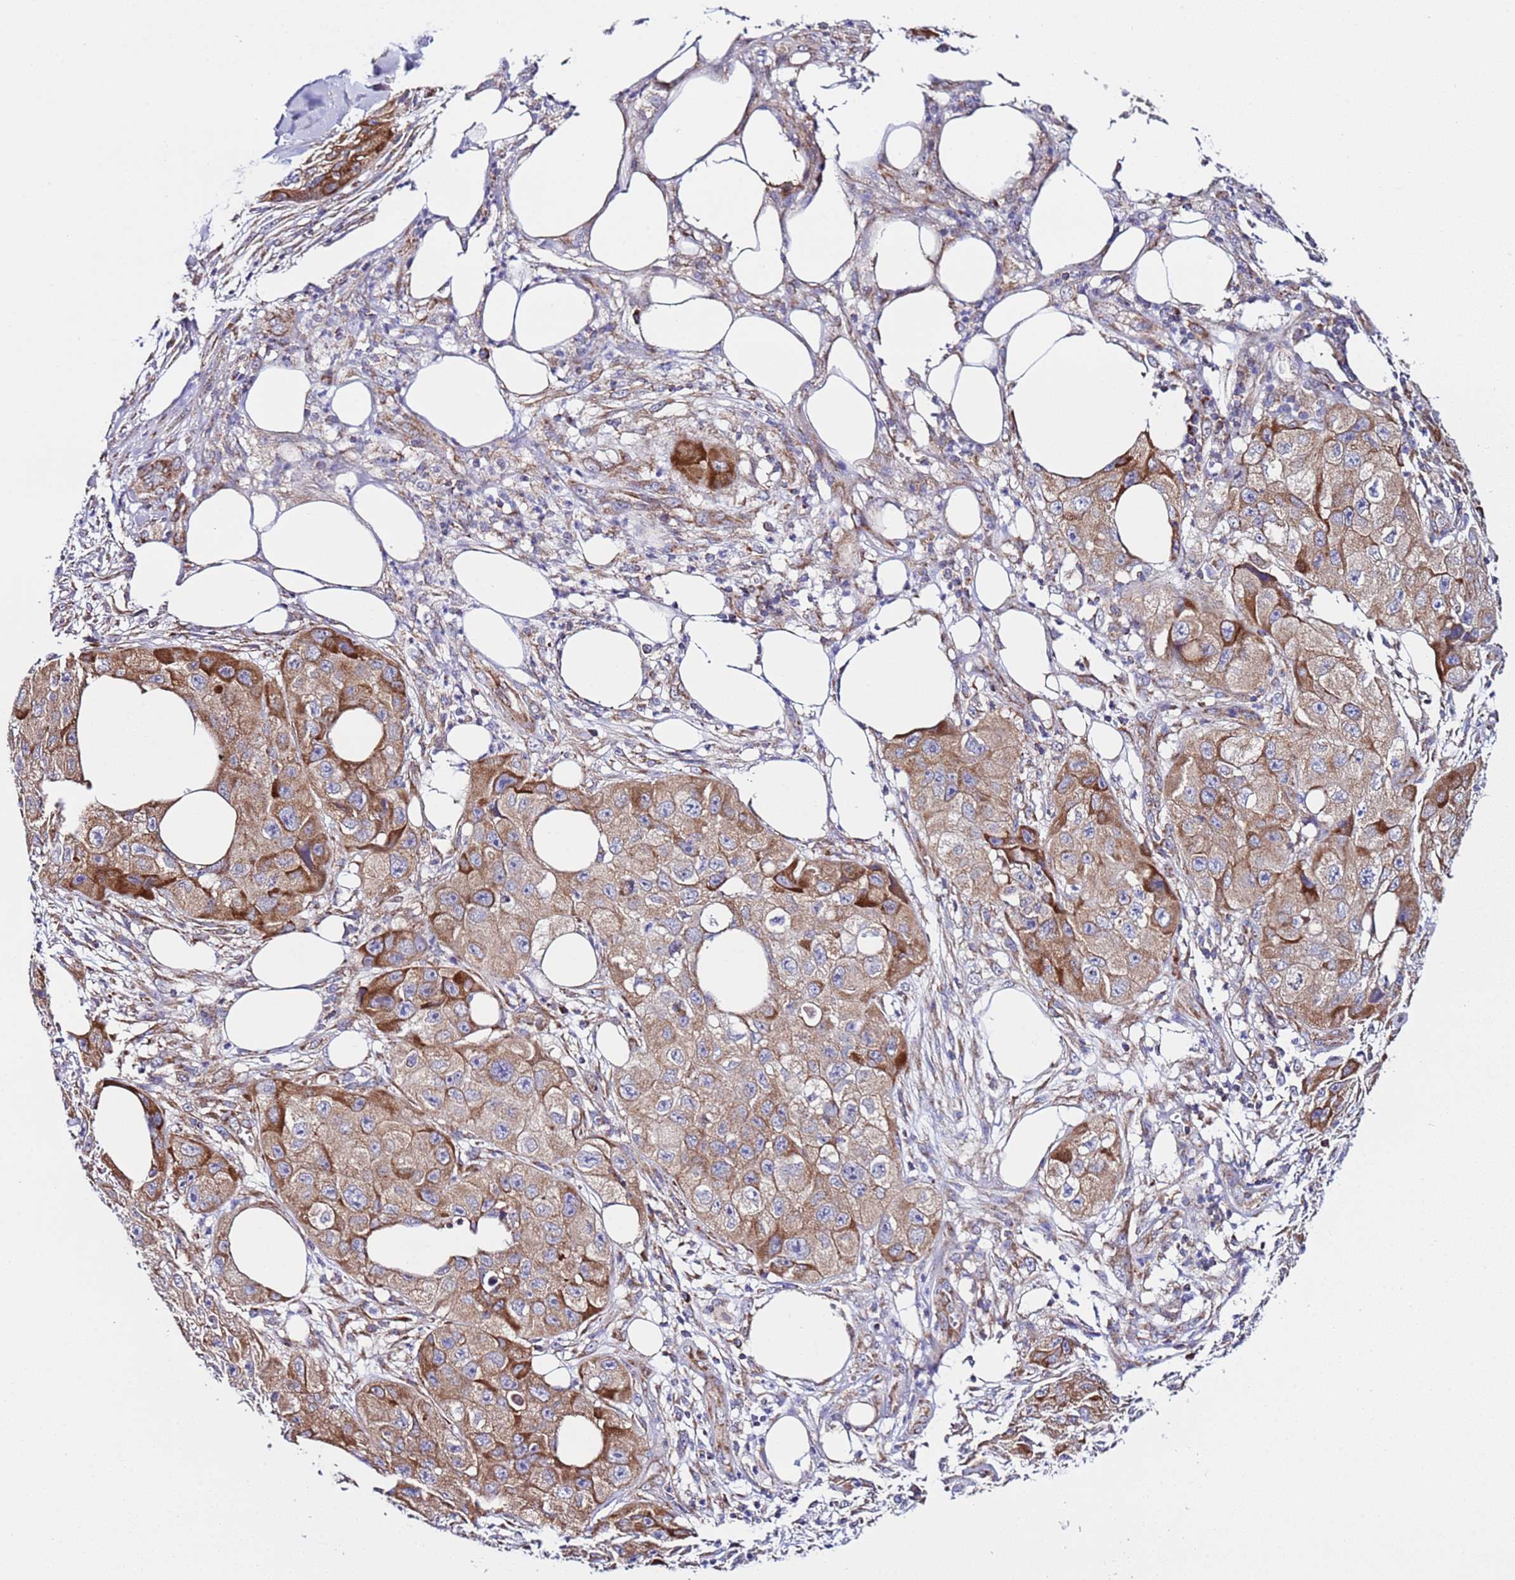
{"staining": {"intensity": "moderate", "quantity": ">75%", "location": "cytoplasmic/membranous"}, "tissue": "skin cancer", "cell_type": "Tumor cells", "image_type": "cancer", "snomed": [{"axis": "morphology", "description": "Squamous cell carcinoma, NOS"}, {"axis": "topography", "description": "Skin"}, {"axis": "topography", "description": "Subcutis"}], "caption": "Moderate cytoplasmic/membranous expression is identified in approximately >75% of tumor cells in squamous cell carcinoma (skin). (DAB (3,3'-diaminobenzidine) IHC, brown staining for protein, blue staining for nuclei).", "gene": "AHI1", "patient": {"sex": "male", "age": 73}}